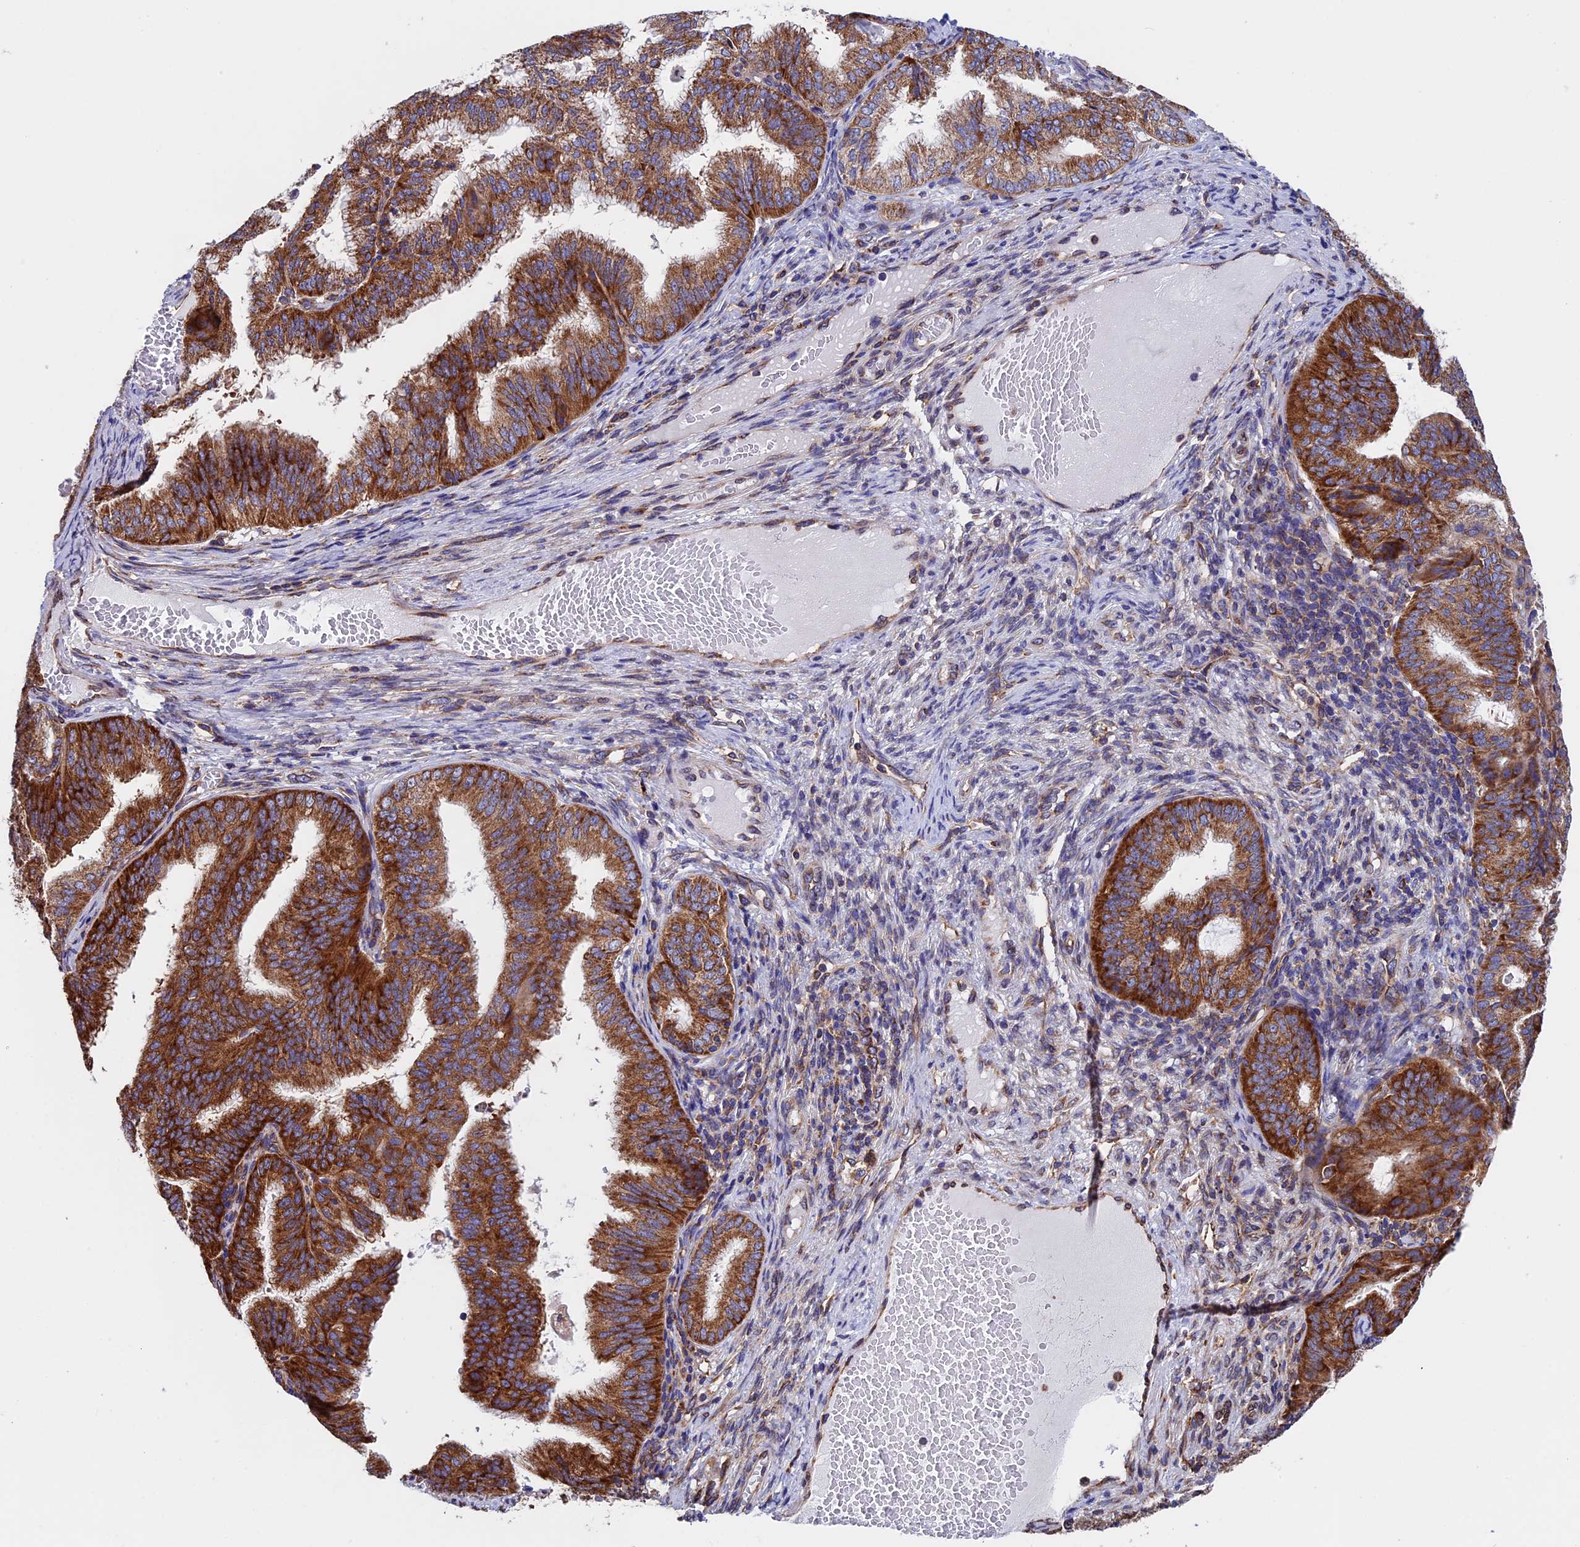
{"staining": {"intensity": "strong", "quantity": ">75%", "location": "cytoplasmic/membranous"}, "tissue": "endometrial cancer", "cell_type": "Tumor cells", "image_type": "cancer", "snomed": [{"axis": "morphology", "description": "Adenocarcinoma, NOS"}, {"axis": "topography", "description": "Endometrium"}], "caption": "Protein staining by IHC shows strong cytoplasmic/membranous staining in approximately >75% of tumor cells in adenocarcinoma (endometrial).", "gene": "SLC9A5", "patient": {"sex": "female", "age": 49}}